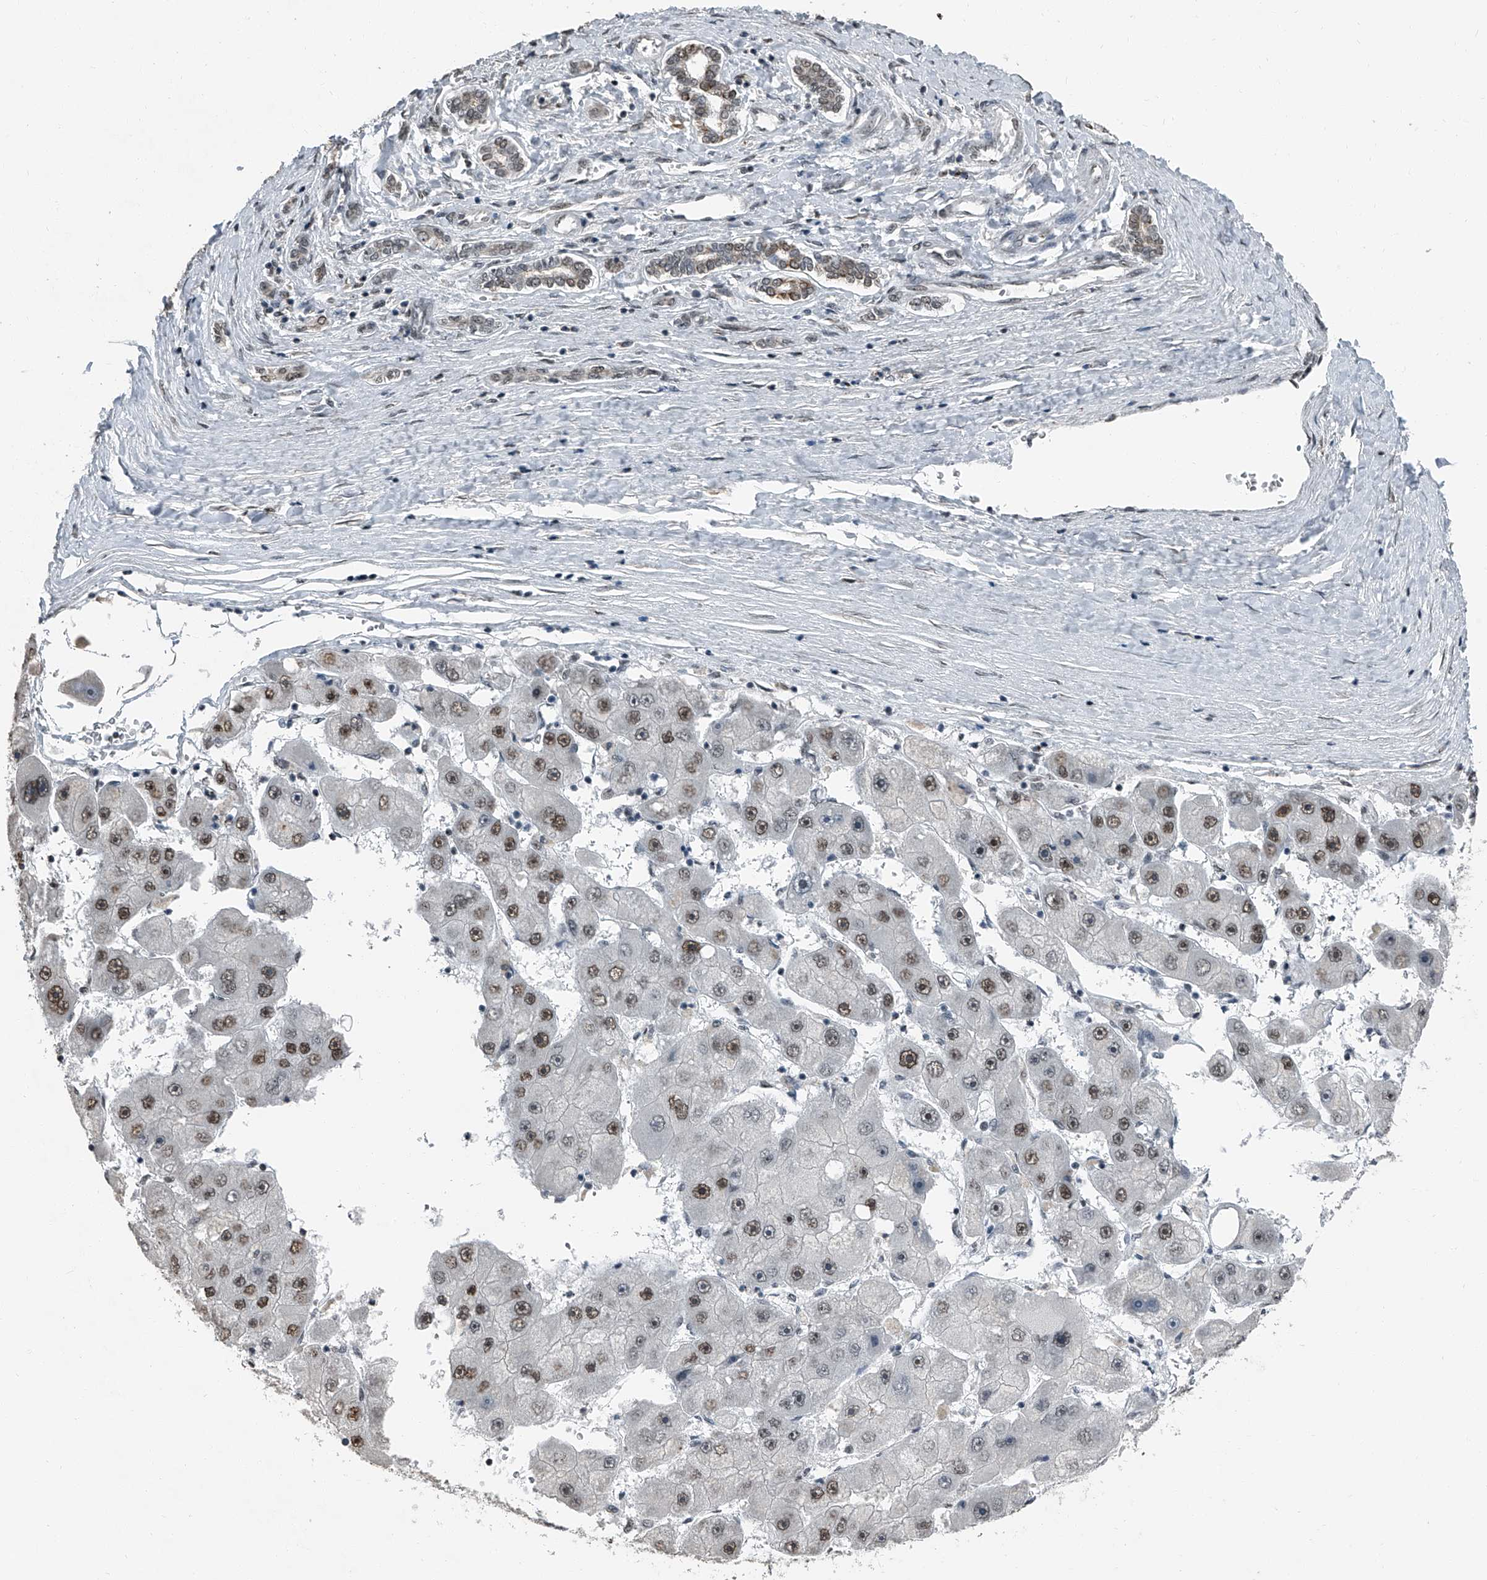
{"staining": {"intensity": "moderate", "quantity": ">75%", "location": "nuclear"}, "tissue": "liver cancer", "cell_type": "Tumor cells", "image_type": "cancer", "snomed": [{"axis": "morphology", "description": "Carcinoma, Hepatocellular, NOS"}, {"axis": "topography", "description": "Liver"}], "caption": "Human liver cancer (hepatocellular carcinoma) stained with a brown dye reveals moderate nuclear positive positivity in about >75% of tumor cells.", "gene": "TCOF1", "patient": {"sex": "female", "age": 61}}